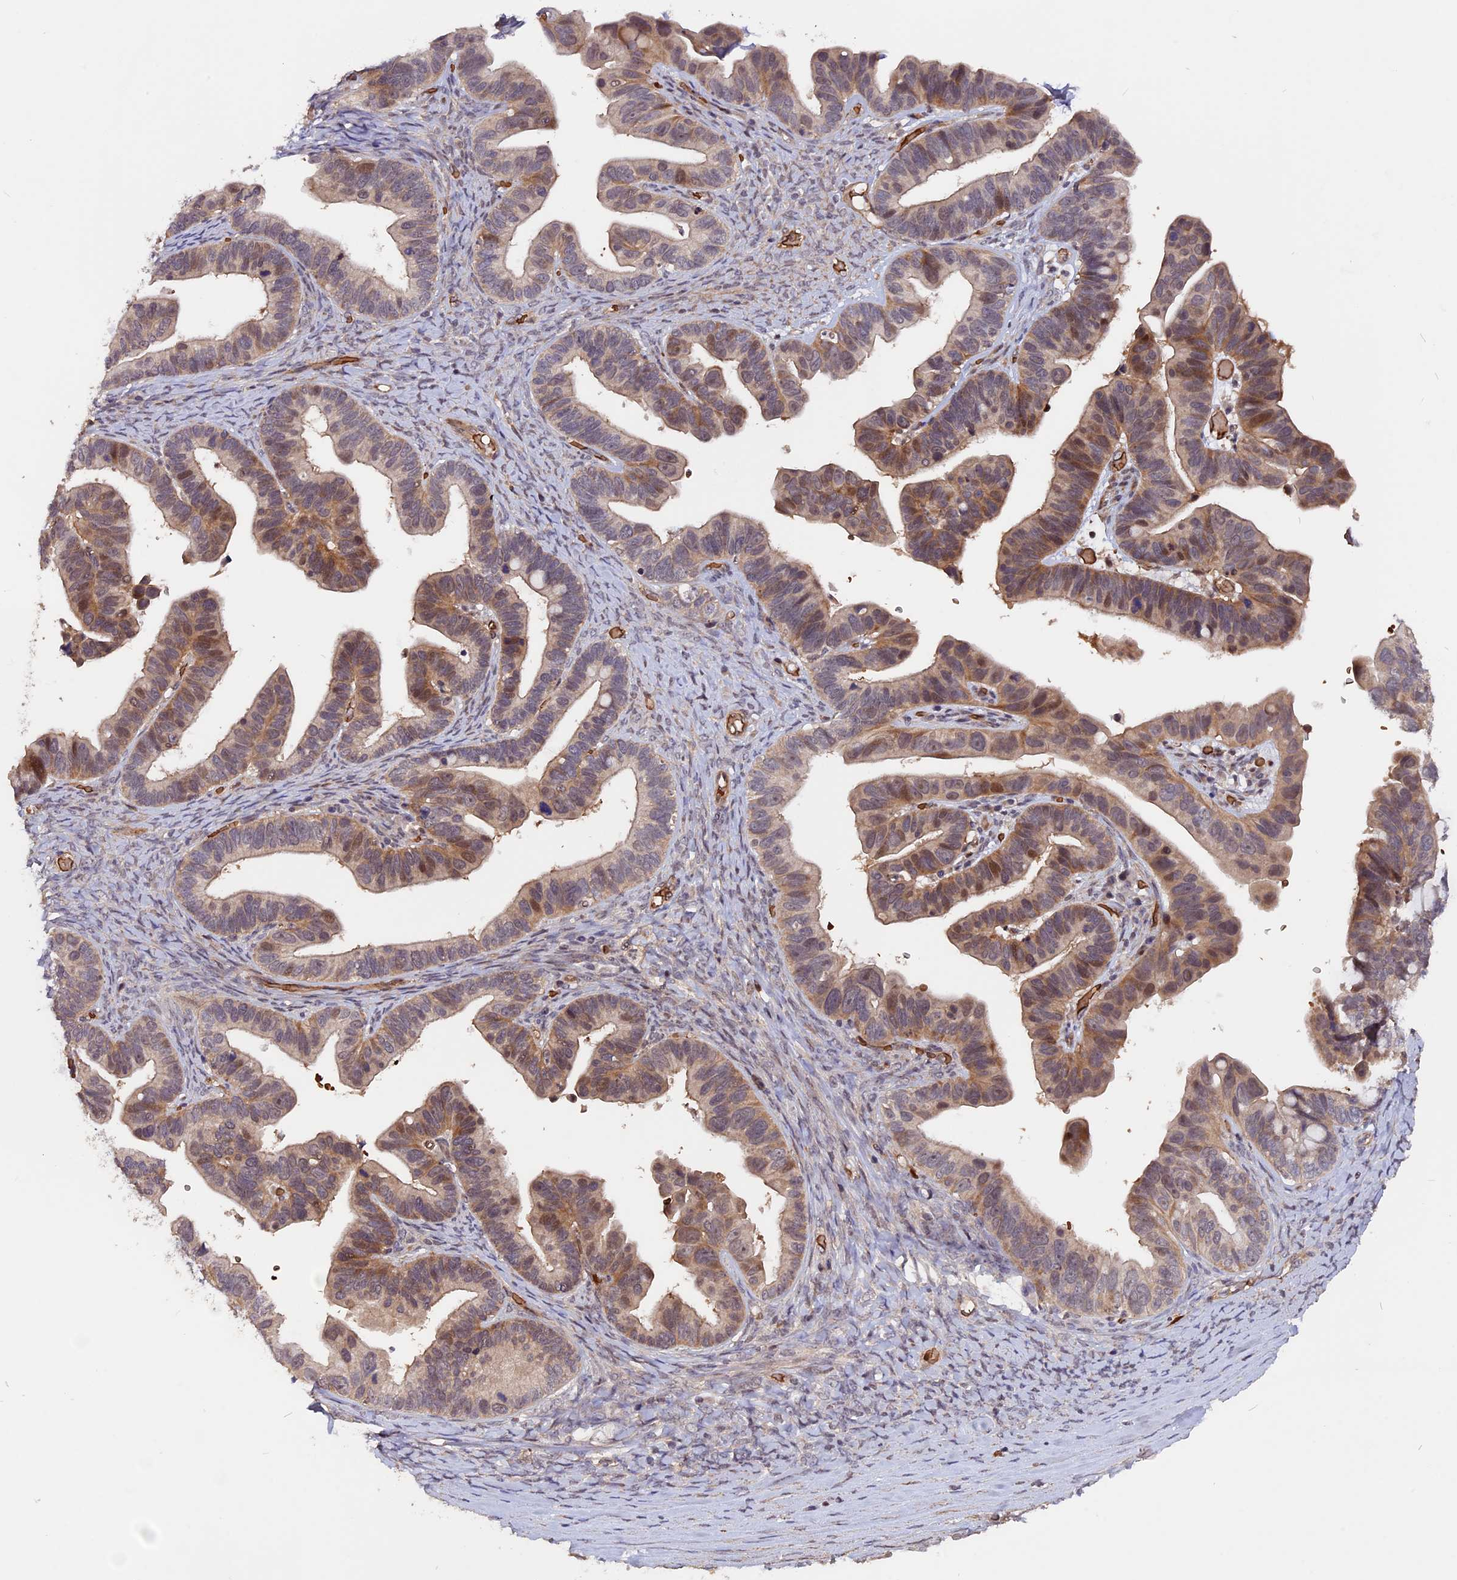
{"staining": {"intensity": "moderate", "quantity": "<25%", "location": "cytoplasmic/membranous,nuclear"}, "tissue": "ovarian cancer", "cell_type": "Tumor cells", "image_type": "cancer", "snomed": [{"axis": "morphology", "description": "Cystadenocarcinoma, serous, NOS"}, {"axis": "topography", "description": "Ovary"}], "caption": "IHC image of human ovarian cancer stained for a protein (brown), which exhibits low levels of moderate cytoplasmic/membranous and nuclear staining in approximately <25% of tumor cells.", "gene": "ZC3H10", "patient": {"sex": "female", "age": 56}}